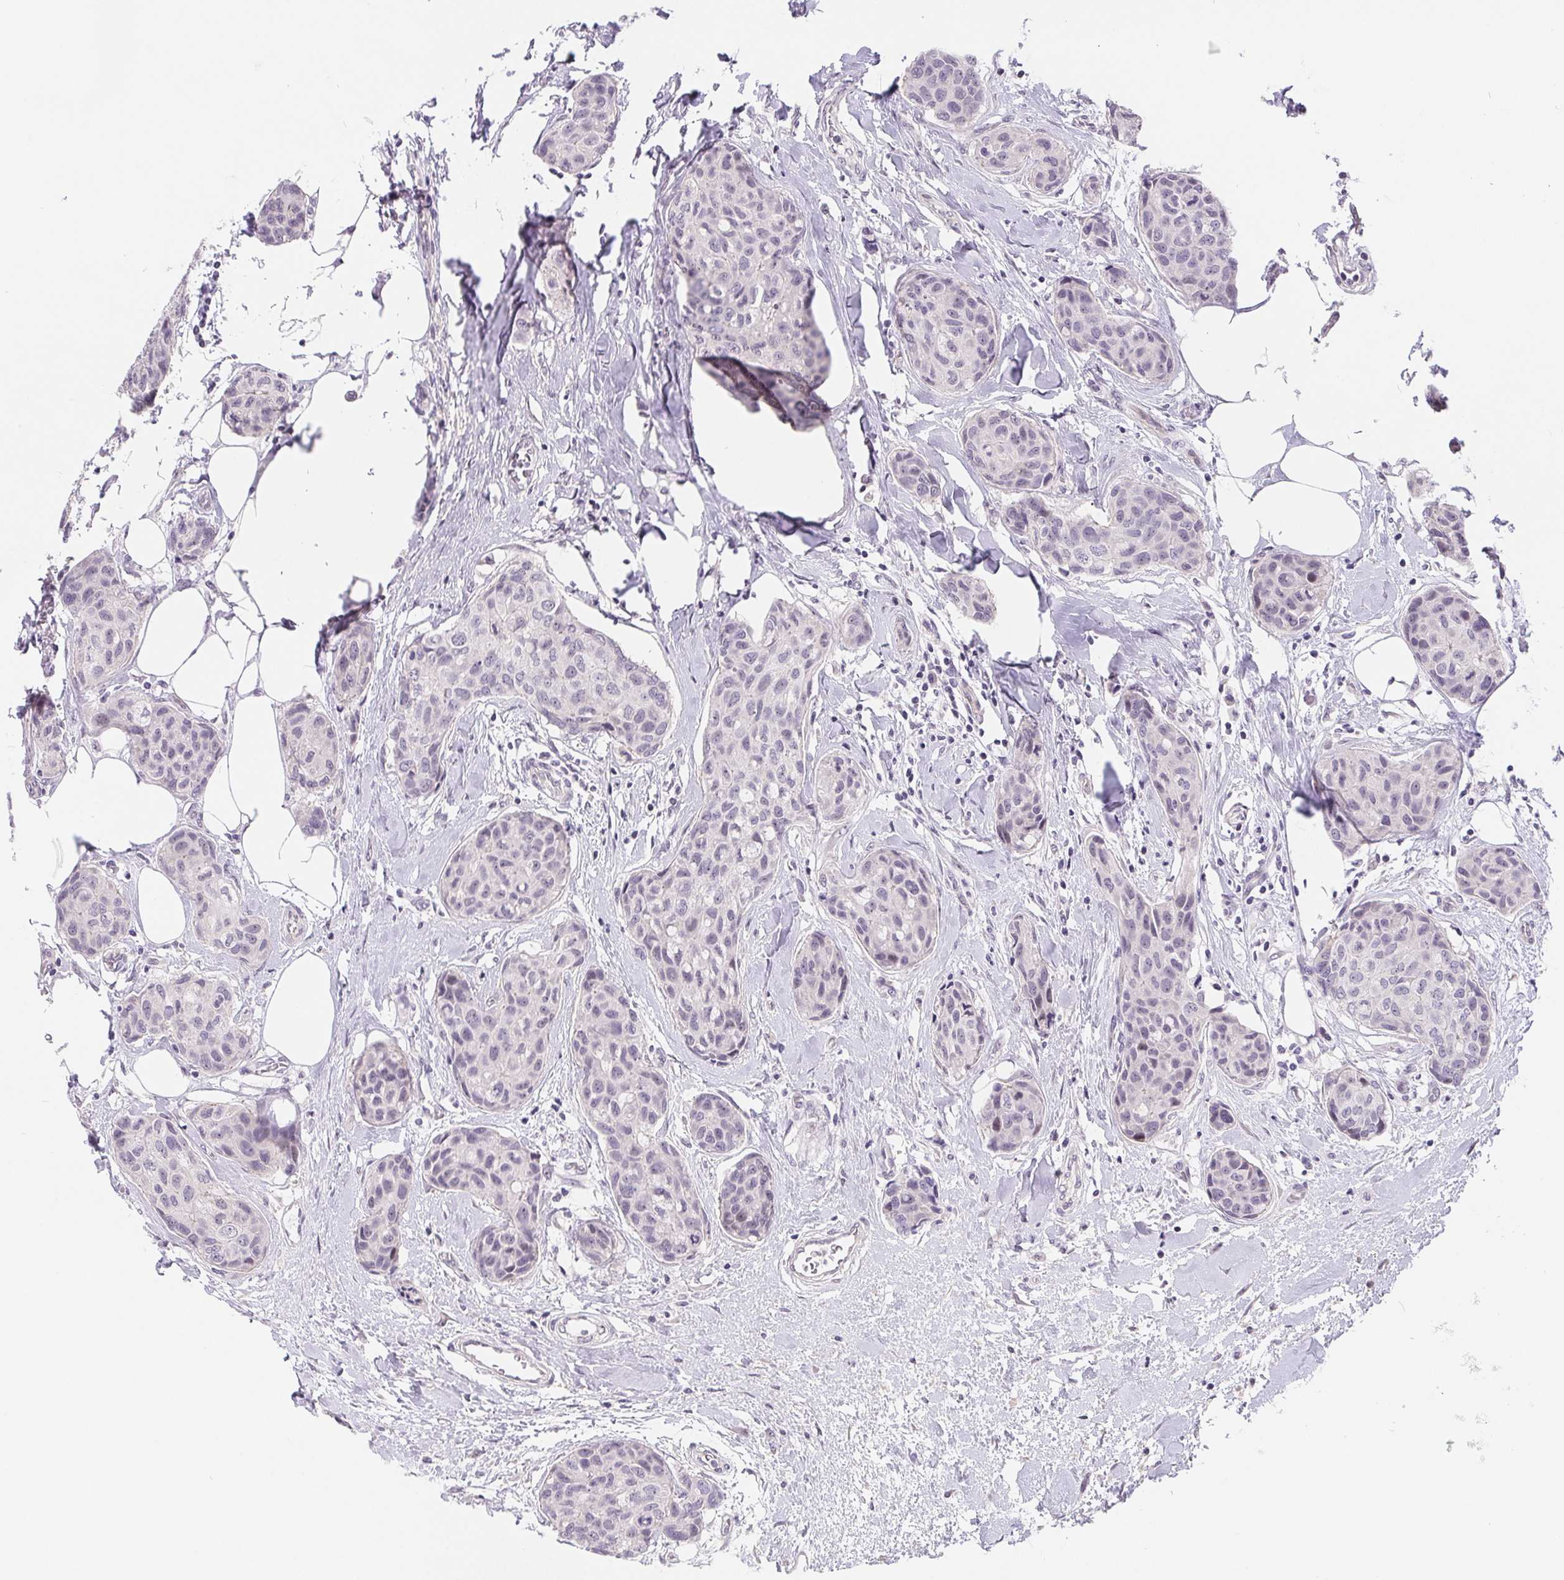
{"staining": {"intensity": "negative", "quantity": "none", "location": "none"}, "tissue": "breast cancer", "cell_type": "Tumor cells", "image_type": "cancer", "snomed": [{"axis": "morphology", "description": "Duct carcinoma"}, {"axis": "topography", "description": "Breast"}], "caption": "Immunohistochemical staining of human breast intraductal carcinoma reveals no significant expression in tumor cells.", "gene": "LCA5L", "patient": {"sex": "female", "age": 80}}